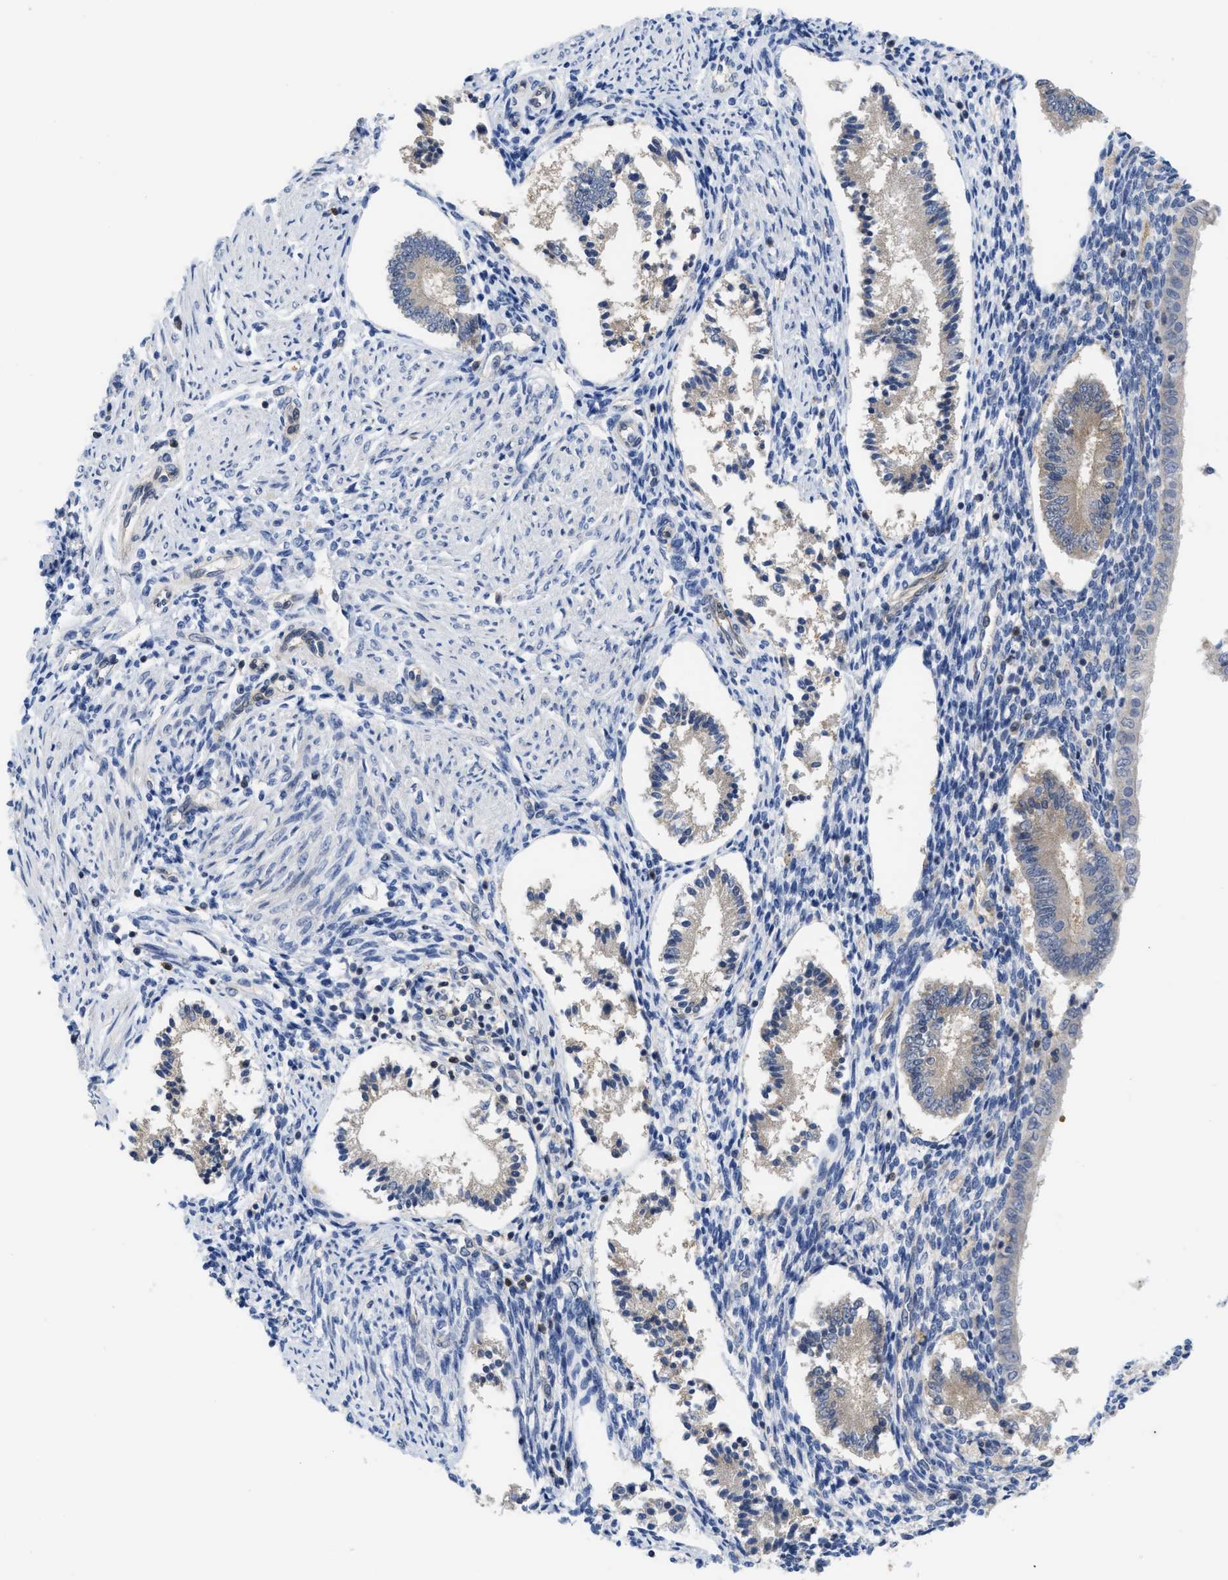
{"staining": {"intensity": "negative", "quantity": "none", "location": "none"}, "tissue": "endometrium", "cell_type": "Cells in endometrial stroma", "image_type": "normal", "snomed": [{"axis": "morphology", "description": "Normal tissue, NOS"}, {"axis": "topography", "description": "Endometrium"}], "caption": "The photomicrograph shows no staining of cells in endometrial stroma in benign endometrium. (Immunohistochemistry, brightfield microscopy, high magnification).", "gene": "LDAF1", "patient": {"sex": "female", "age": 42}}